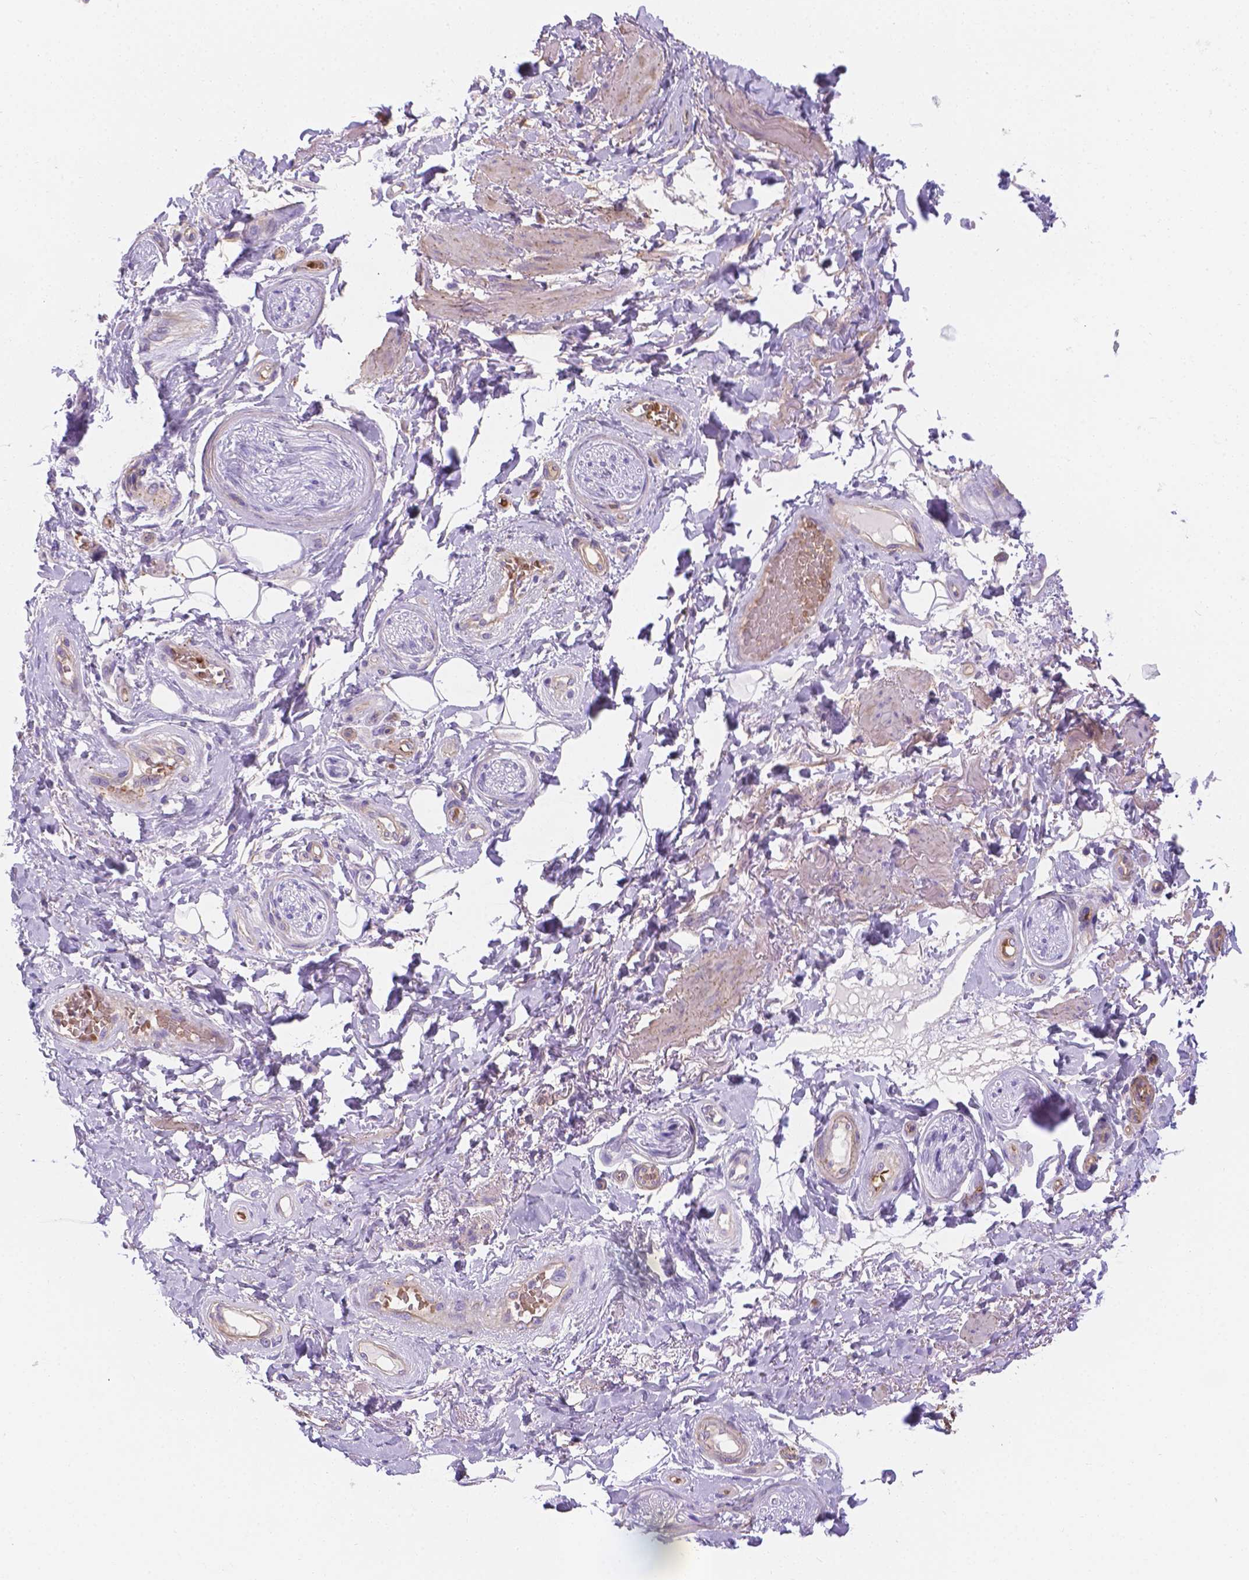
{"staining": {"intensity": "negative", "quantity": "none", "location": "none"}, "tissue": "adipose tissue", "cell_type": "Adipocytes", "image_type": "normal", "snomed": [{"axis": "morphology", "description": "Normal tissue, NOS"}, {"axis": "topography", "description": "Anal"}, {"axis": "topography", "description": "Peripheral nerve tissue"}], "caption": "An immunohistochemistry (IHC) histopathology image of benign adipose tissue is shown. There is no staining in adipocytes of adipose tissue.", "gene": "SLC40A1", "patient": {"sex": "male", "age": 53}}